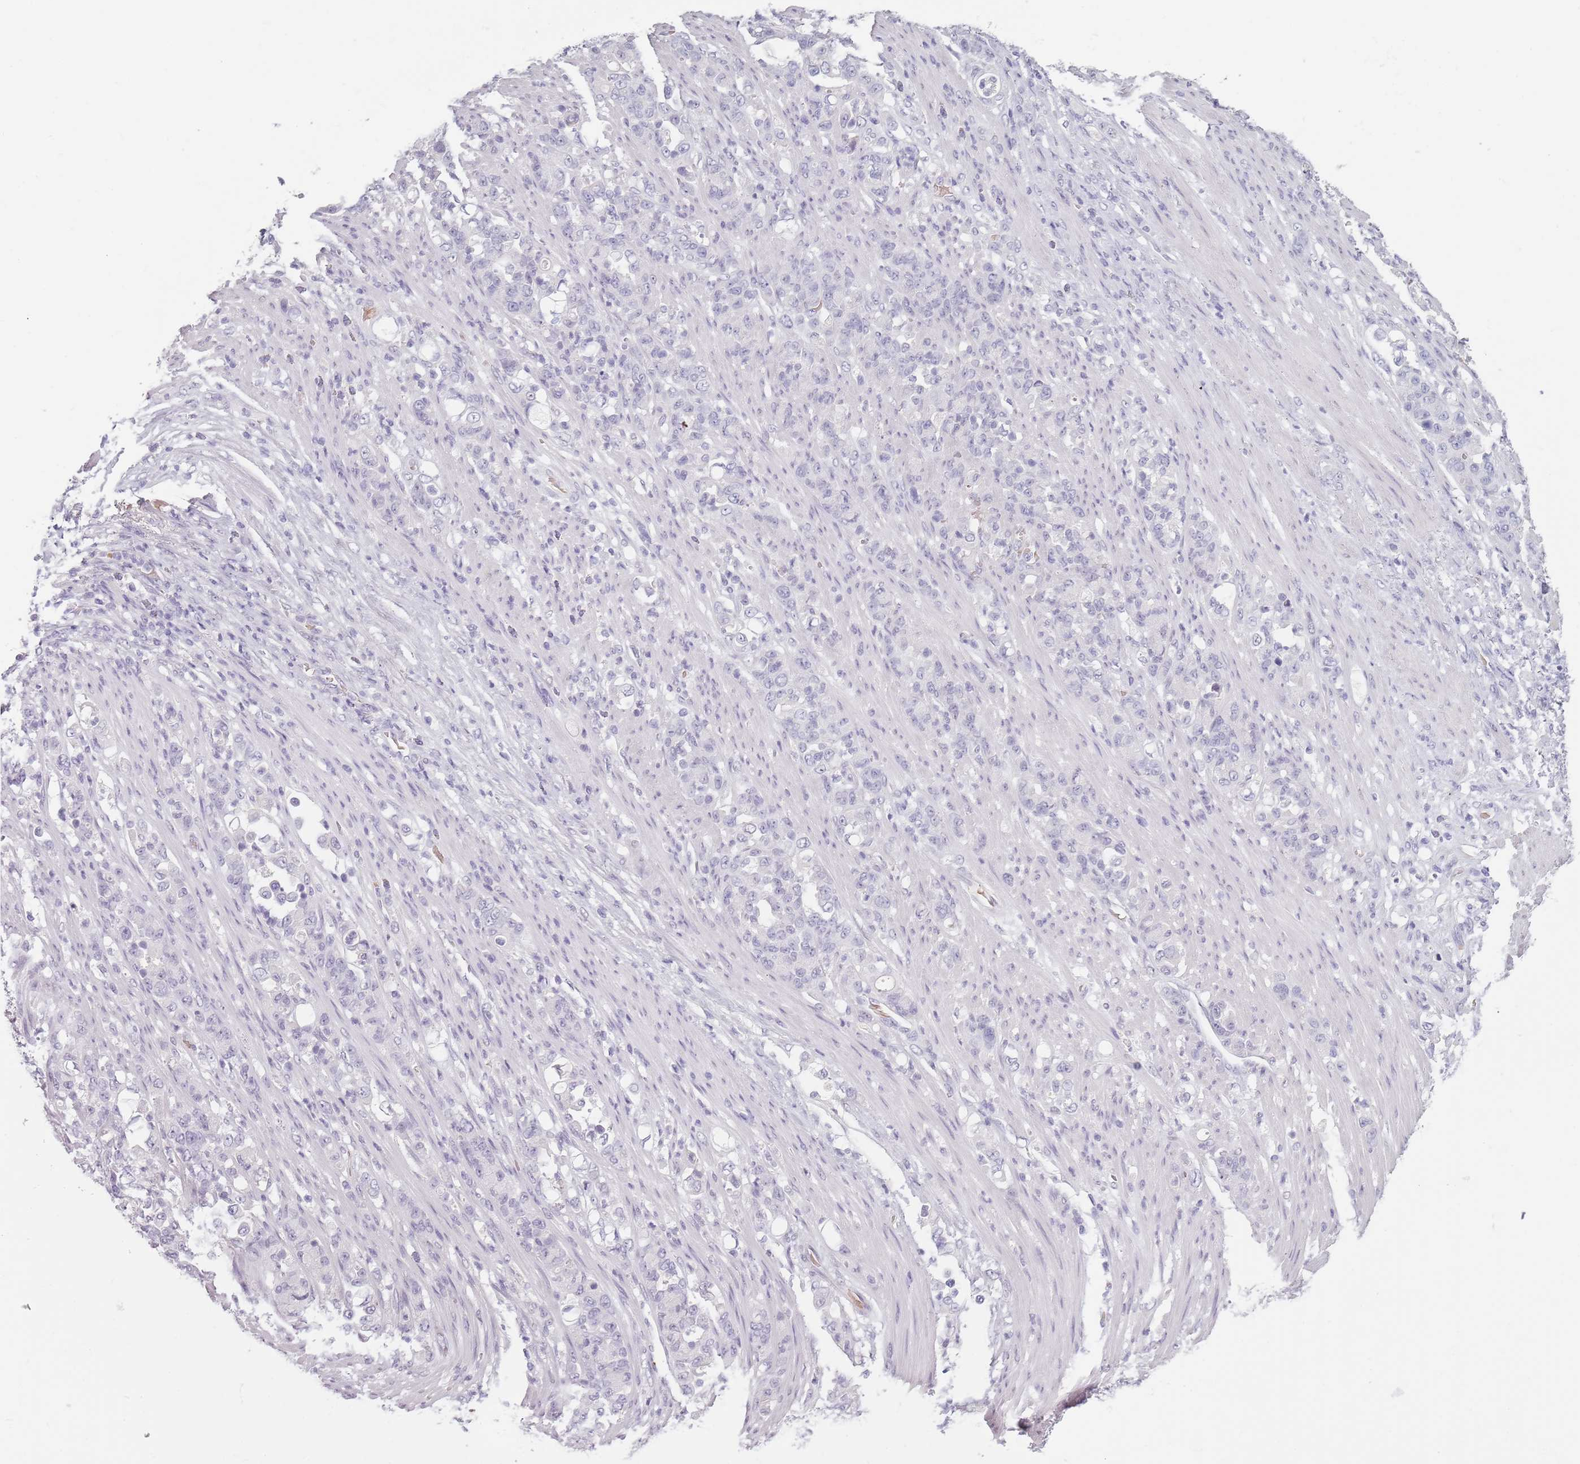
{"staining": {"intensity": "negative", "quantity": "none", "location": "none"}, "tissue": "stomach cancer", "cell_type": "Tumor cells", "image_type": "cancer", "snomed": [{"axis": "morphology", "description": "Normal tissue, NOS"}, {"axis": "morphology", "description": "Adenocarcinoma, NOS"}, {"axis": "topography", "description": "Stomach"}], "caption": "Human stomach cancer stained for a protein using IHC reveals no positivity in tumor cells.", "gene": "PIEZO1", "patient": {"sex": "female", "age": 79}}